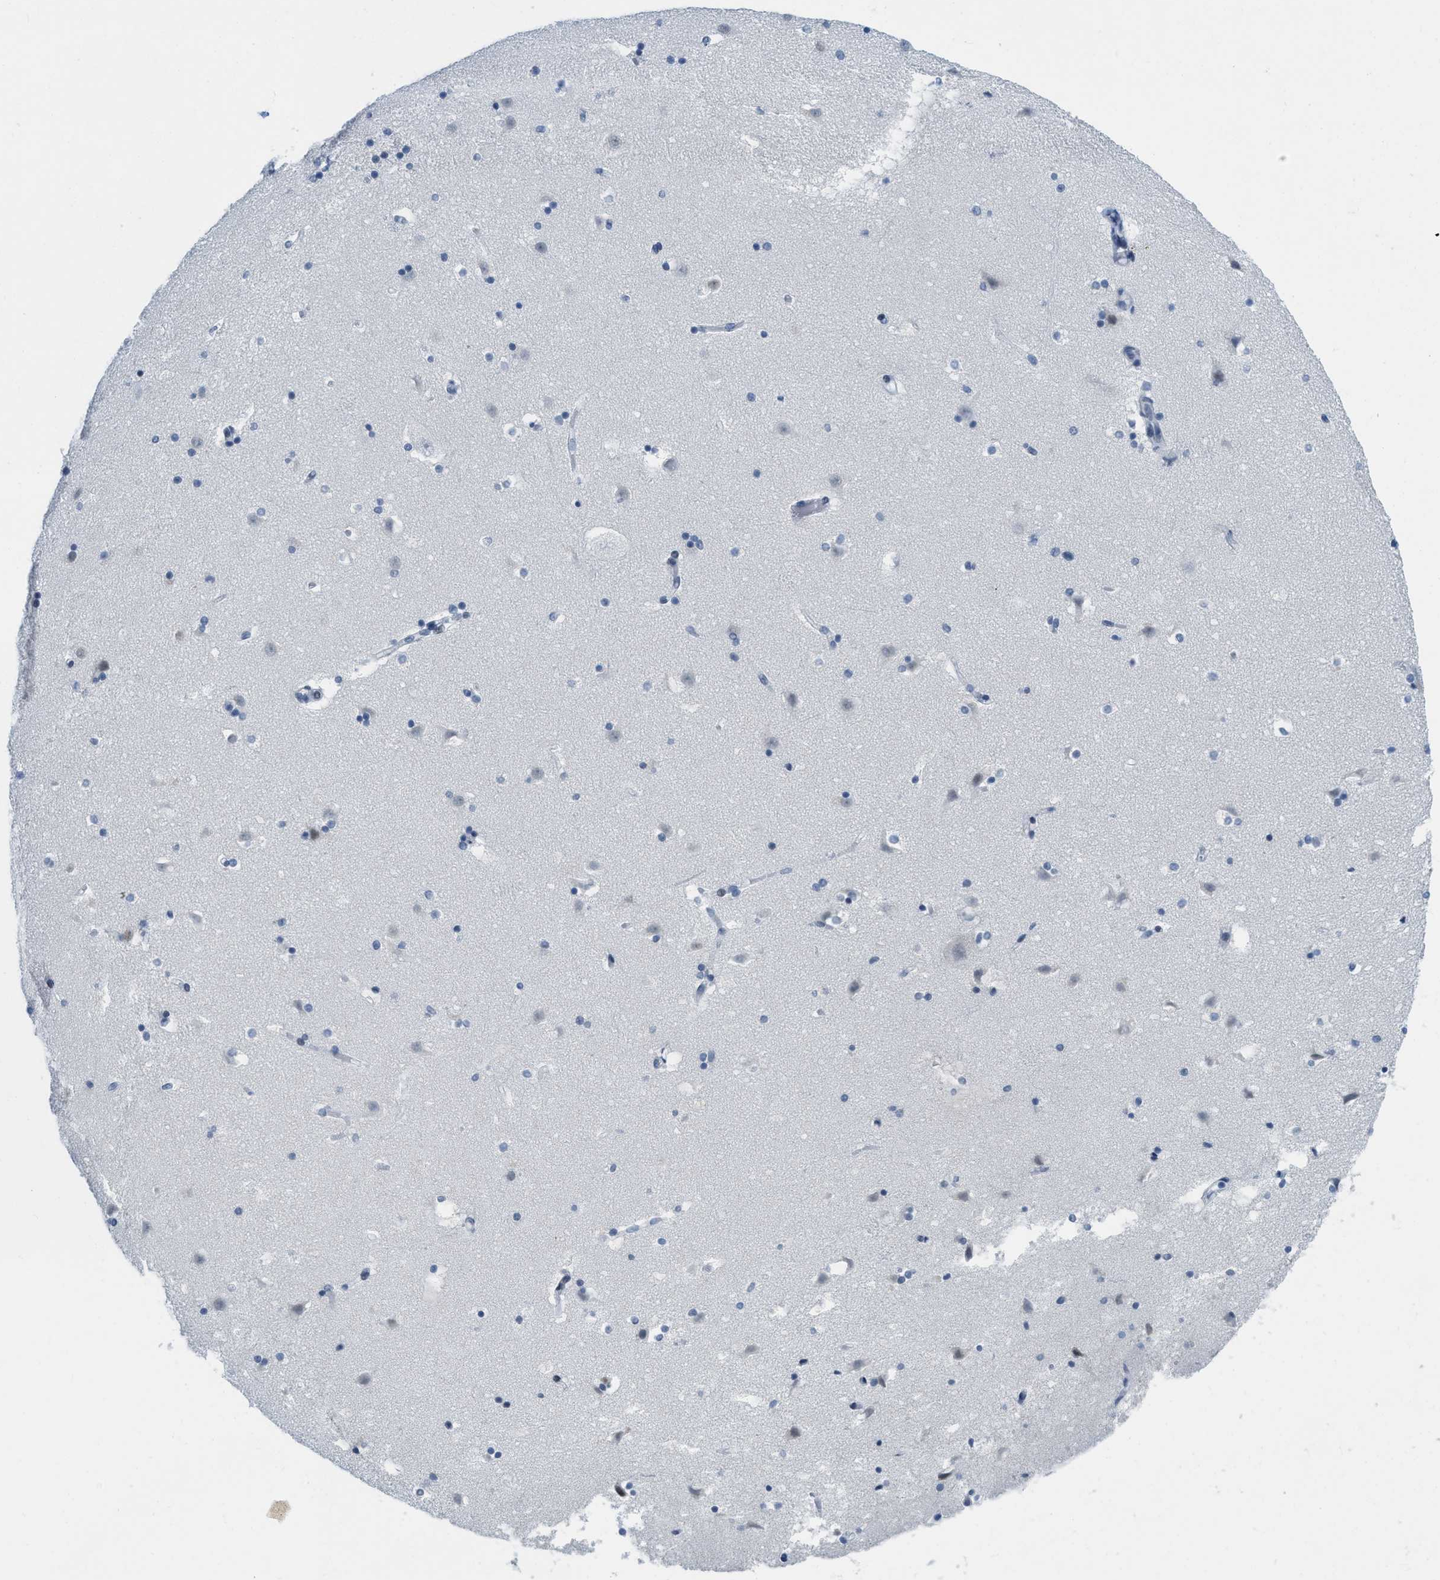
{"staining": {"intensity": "moderate", "quantity": "<25%", "location": "nuclear"}, "tissue": "caudate", "cell_type": "Glial cells", "image_type": "normal", "snomed": [{"axis": "morphology", "description": "Normal tissue, NOS"}, {"axis": "topography", "description": "Lateral ventricle wall"}], "caption": "Caudate stained with DAB immunohistochemistry displays low levels of moderate nuclear staining in about <25% of glial cells. The staining is performed using DAB brown chromogen to label protein expression. The nuclei are counter-stained blue using hematoxylin.", "gene": "PBX1", "patient": {"sex": "male", "age": 45}}